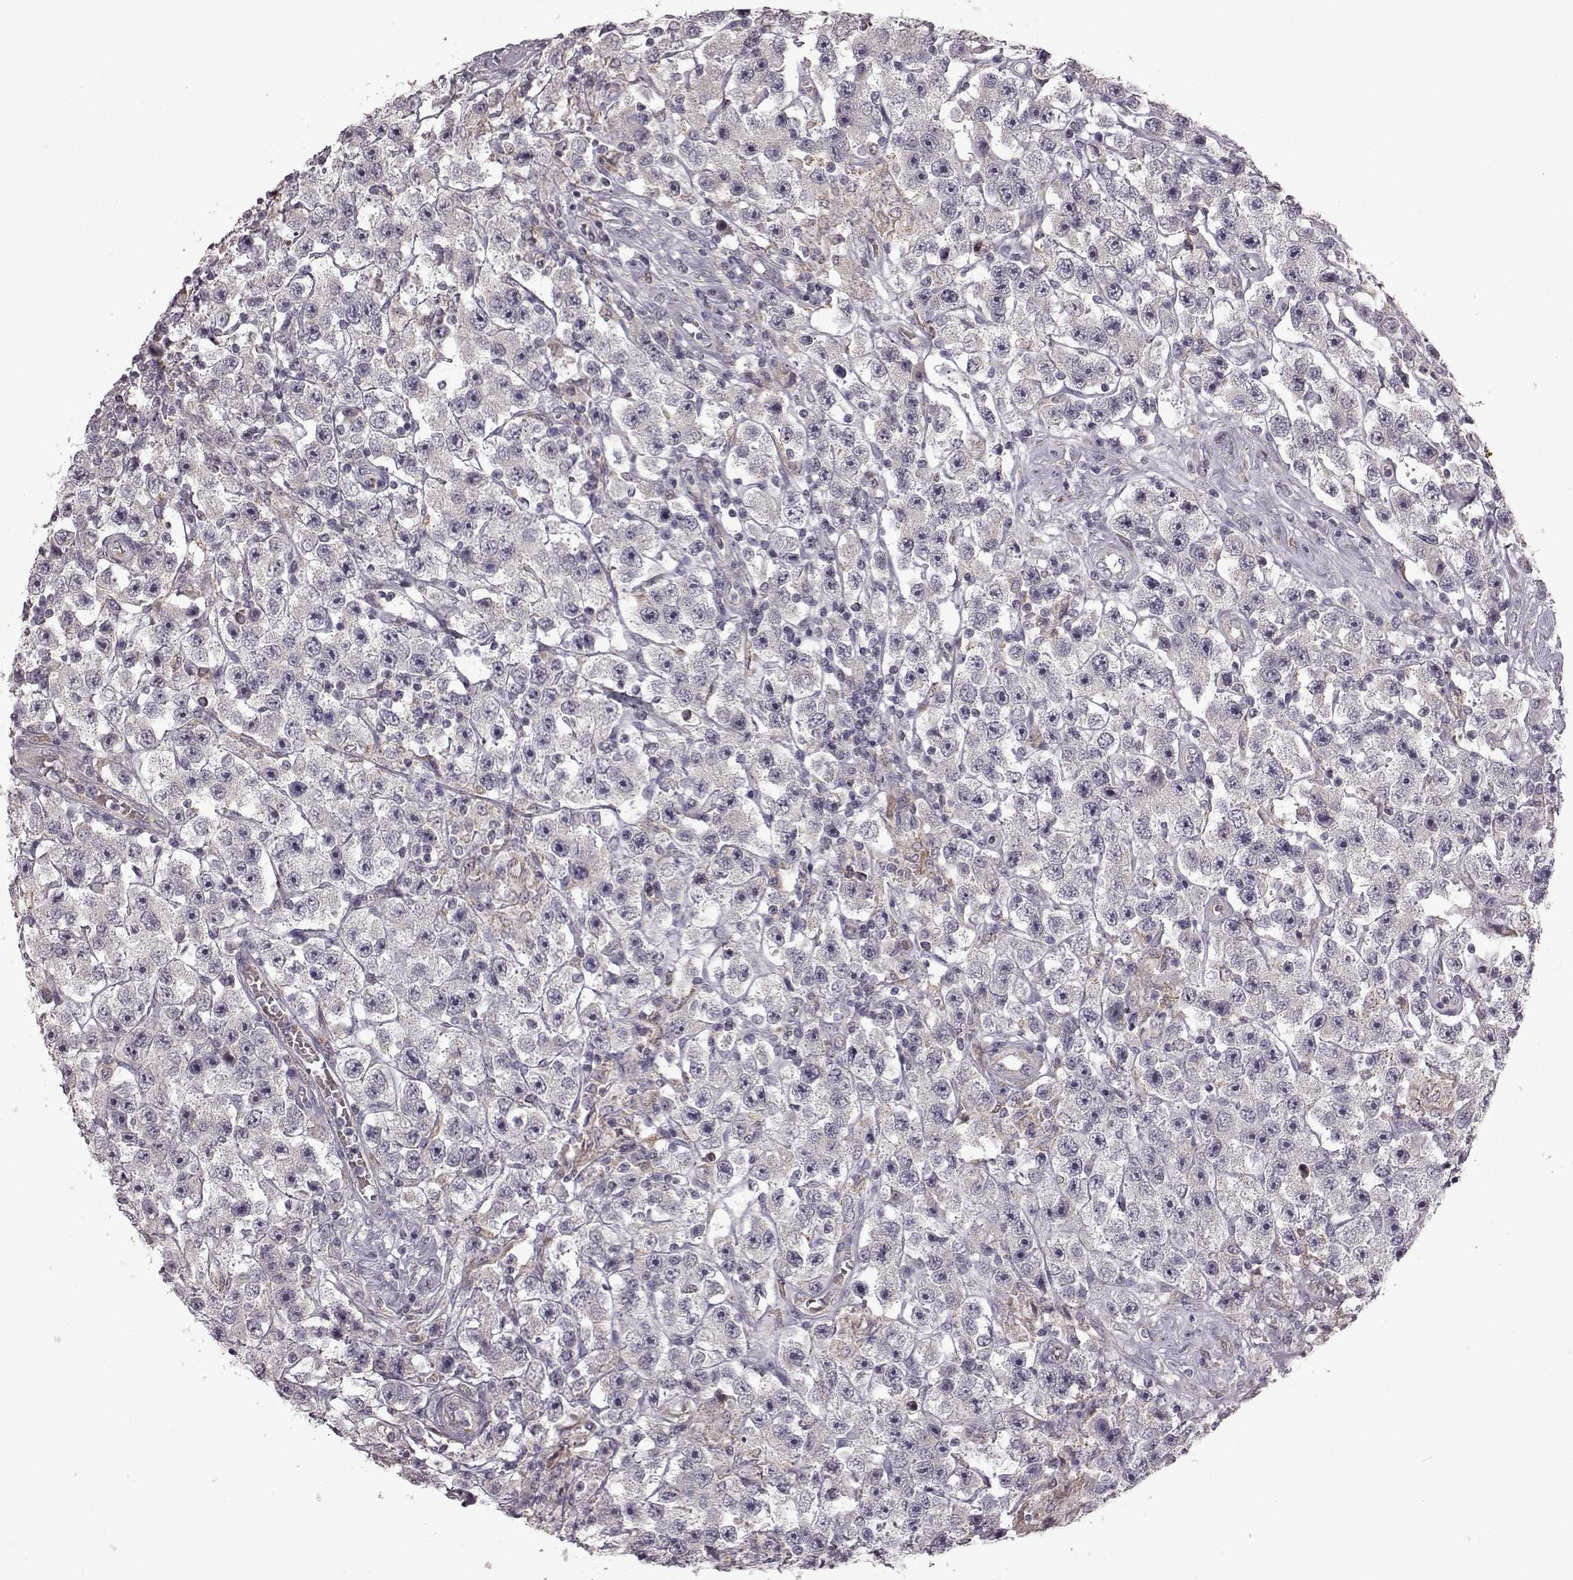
{"staining": {"intensity": "negative", "quantity": "none", "location": "none"}, "tissue": "testis cancer", "cell_type": "Tumor cells", "image_type": "cancer", "snomed": [{"axis": "morphology", "description": "Seminoma, NOS"}, {"axis": "topography", "description": "Testis"}], "caption": "Photomicrograph shows no protein expression in tumor cells of testis seminoma tissue. (Stains: DAB (3,3'-diaminobenzidine) immunohistochemistry (IHC) with hematoxylin counter stain, Microscopy: brightfield microscopy at high magnification).", "gene": "B3GNT6", "patient": {"sex": "male", "age": 45}}